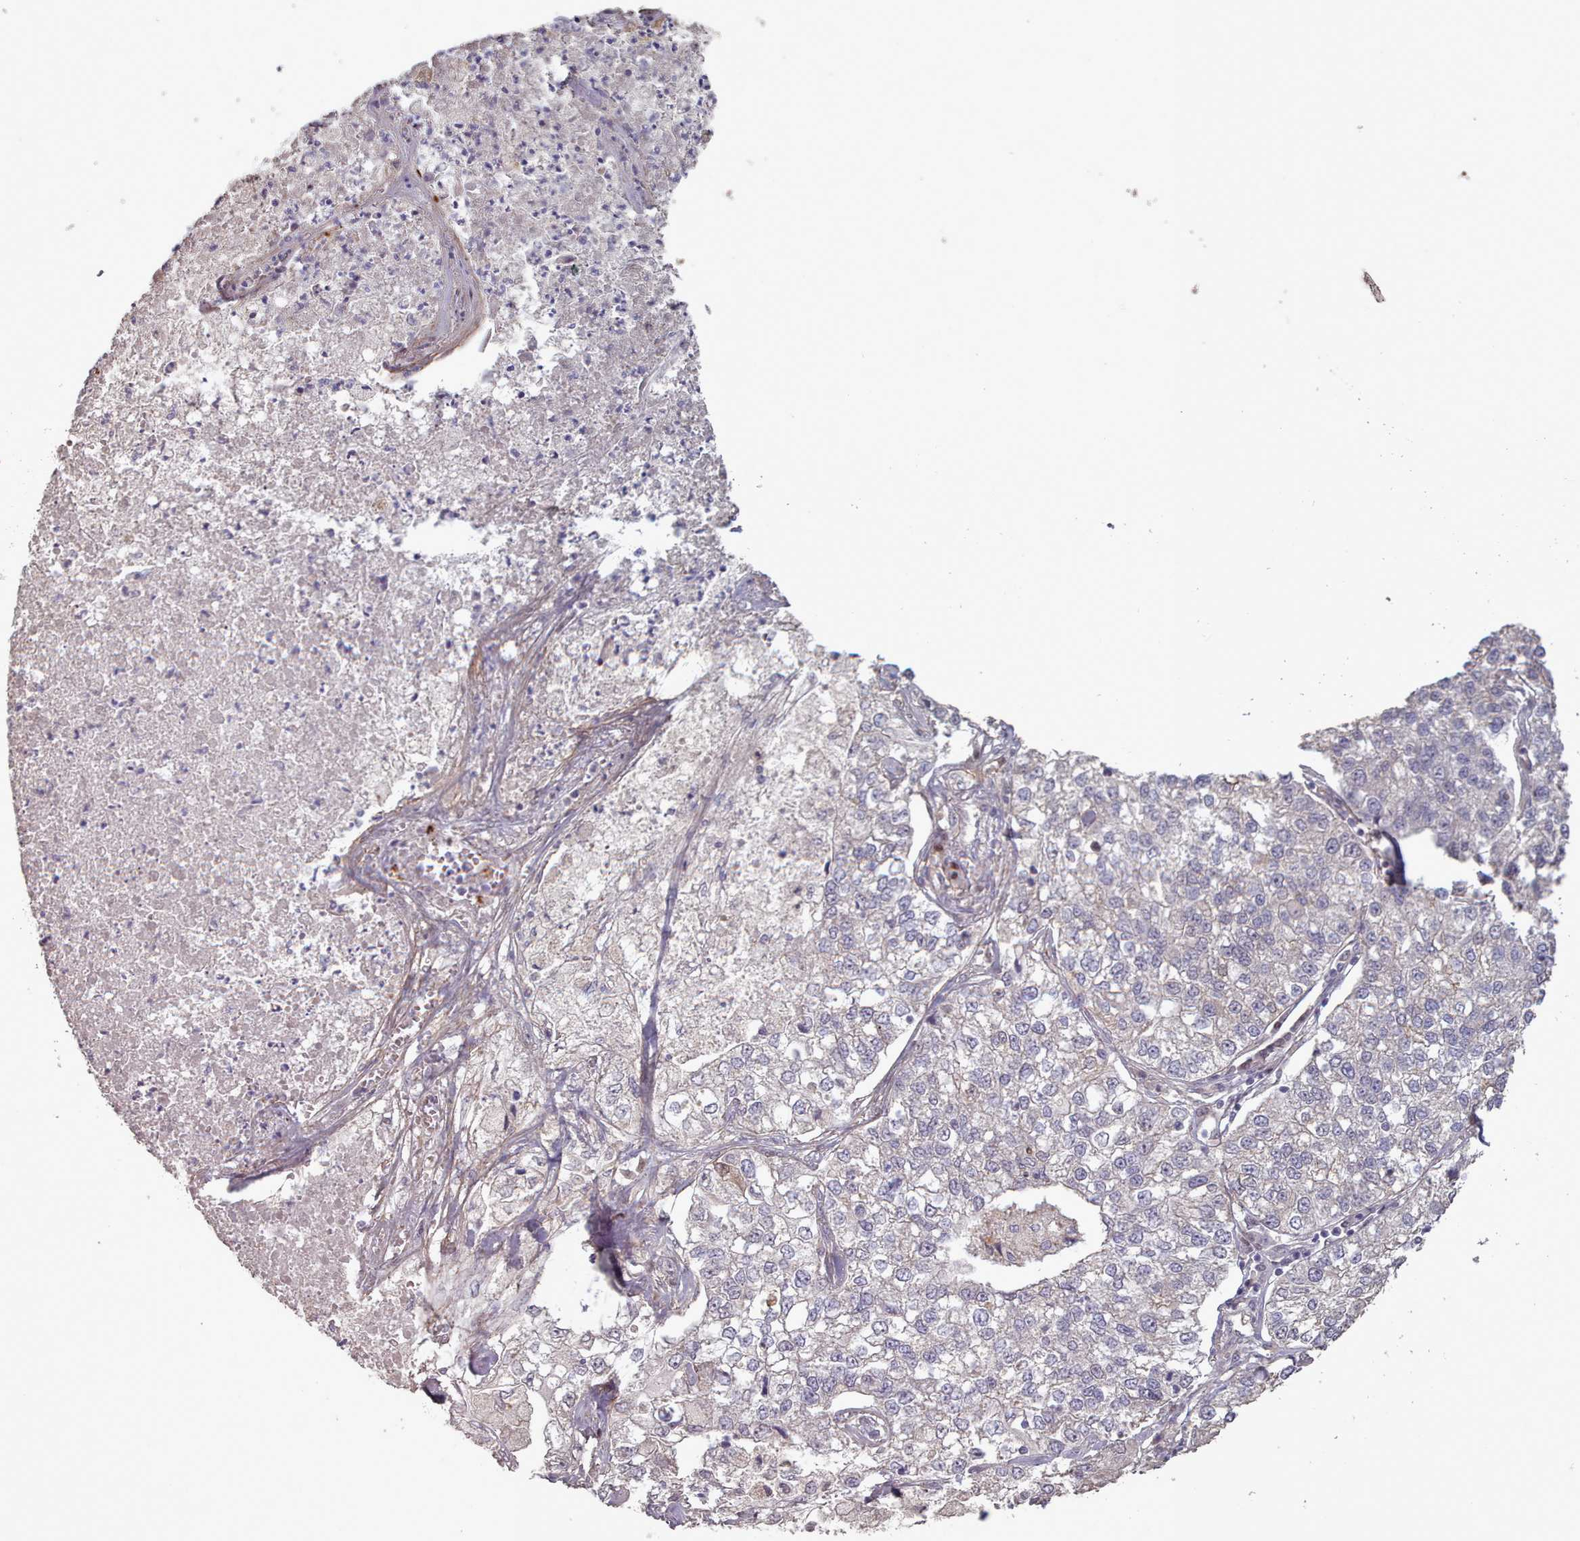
{"staining": {"intensity": "negative", "quantity": "none", "location": "none"}, "tissue": "lung cancer", "cell_type": "Tumor cells", "image_type": "cancer", "snomed": [{"axis": "morphology", "description": "Adenocarcinoma, NOS"}, {"axis": "topography", "description": "Lung"}], "caption": "Human adenocarcinoma (lung) stained for a protein using immunohistochemistry (IHC) exhibits no positivity in tumor cells.", "gene": "ERCC6L", "patient": {"sex": "male", "age": 49}}